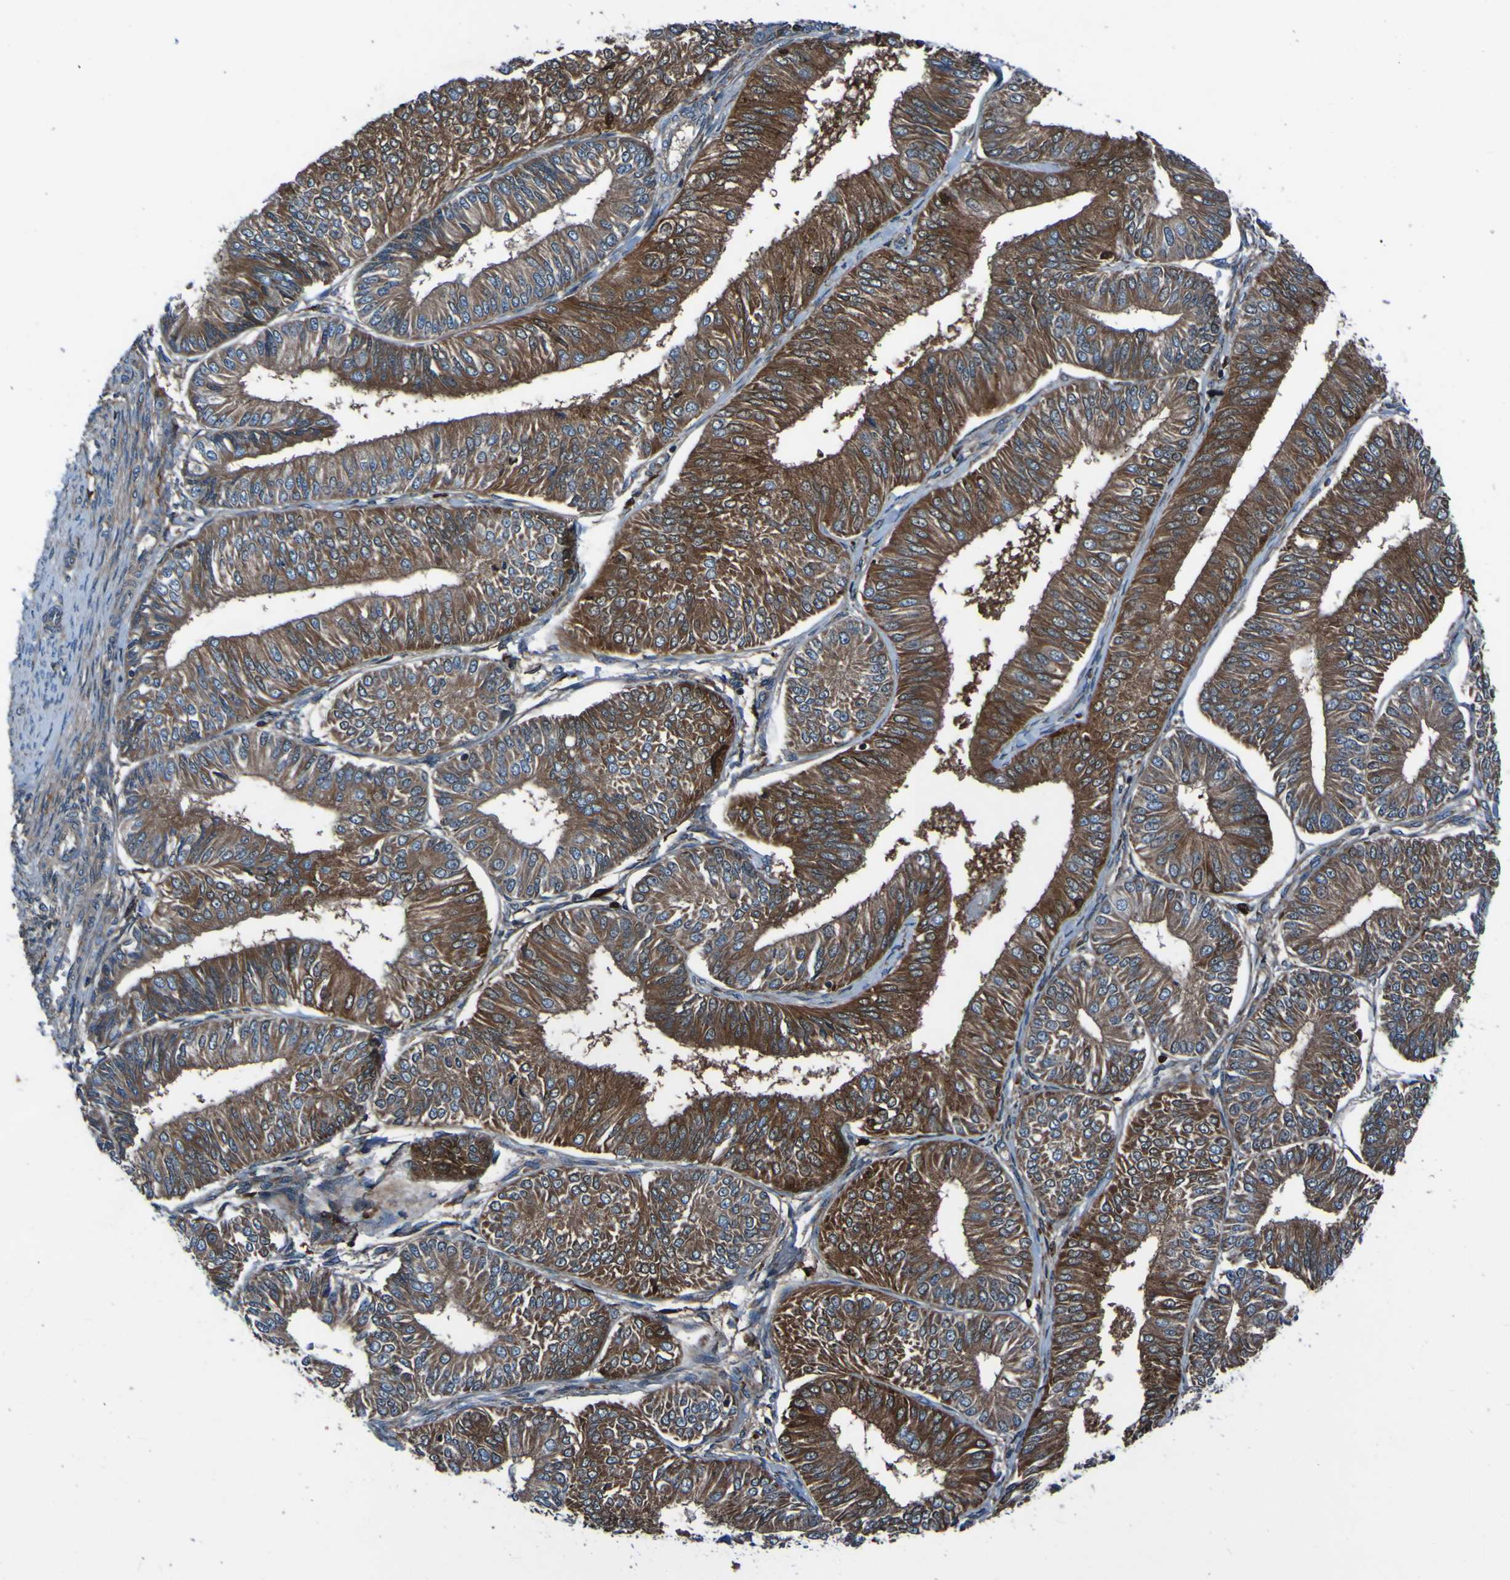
{"staining": {"intensity": "strong", "quantity": ">75%", "location": "cytoplasmic/membranous"}, "tissue": "endometrial cancer", "cell_type": "Tumor cells", "image_type": "cancer", "snomed": [{"axis": "morphology", "description": "Adenocarcinoma, NOS"}, {"axis": "topography", "description": "Endometrium"}], "caption": "Strong cytoplasmic/membranous positivity is seen in approximately >75% of tumor cells in endometrial adenocarcinoma. Nuclei are stained in blue.", "gene": "RAB5B", "patient": {"sex": "female", "age": 58}}